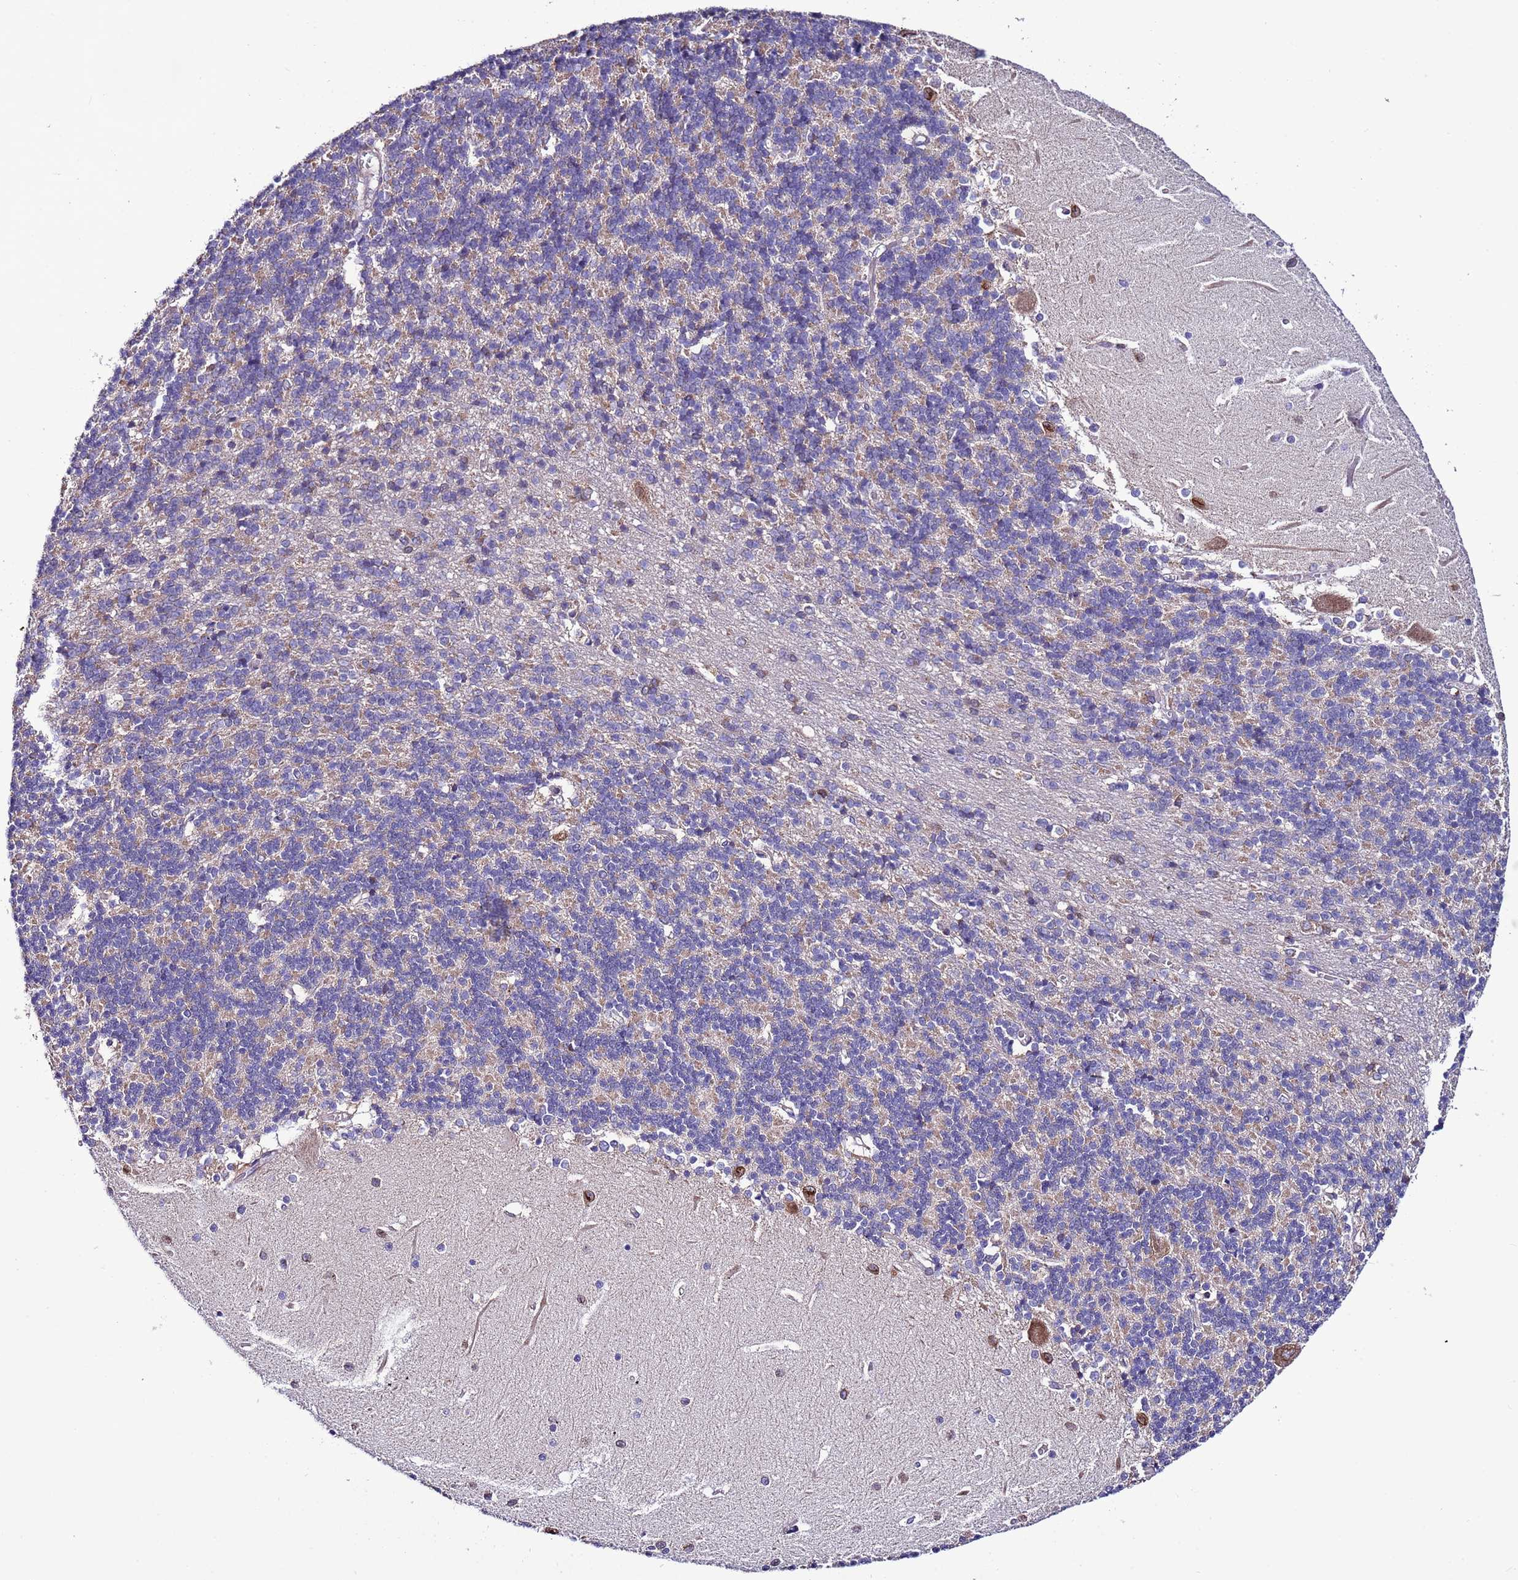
{"staining": {"intensity": "negative", "quantity": "none", "location": "none"}, "tissue": "cerebellum", "cell_type": "Cells in granular layer", "image_type": "normal", "snomed": [{"axis": "morphology", "description": "Normal tissue, NOS"}, {"axis": "topography", "description": "Cerebellum"}], "caption": "This photomicrograph is of unremarkable cerebellum stained with IHC to label a protein in brown with the nuclei are counter-stained blue. There is no staining in cells in granular layer.", "gene": "AHI1", "patient": {"sex": "male", "age": 37}}